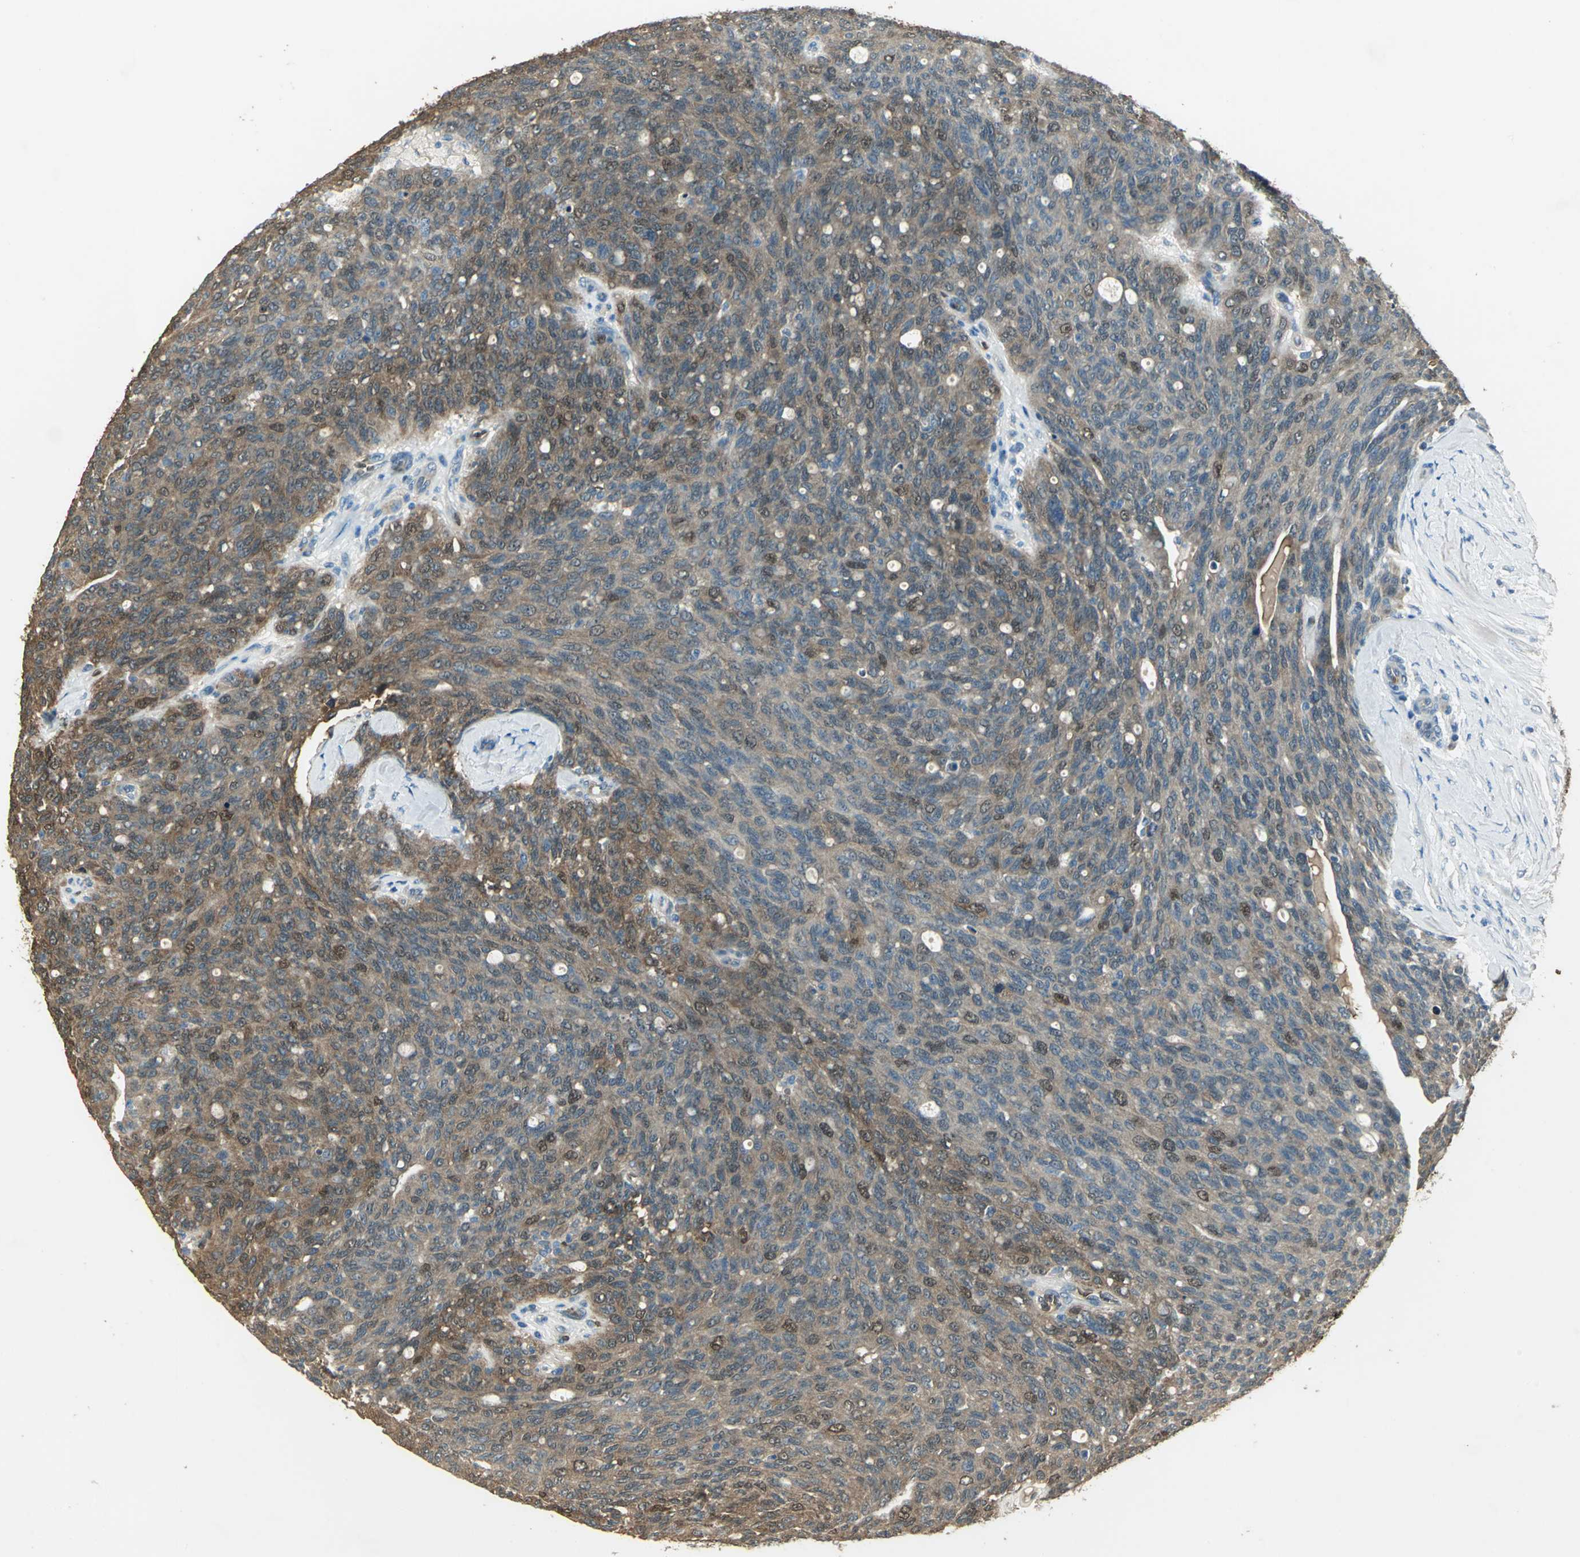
{"staining": {"intensity": "moderate", "quantity": ">75%", "location": "cytoplasmic/membranous,nuclear"}, "tissue": "ovarian cancer", "cell_type": "Tumor cells", "image_type": "cancer", "snomed": [{"axis": "morphology", "description": "Carcinoma, endometroid"}, {"axis": "topography", "description": "Ovary"}], "caption": "Tumor cells display medium levels of moderate cytoplasmic/membranous and nuclear expression in about >75% of cells in human ovarian cancer. (DAB IHC with brightfield microscopy, high magnification).", "gene": "DDAH1", "patient": {"sex": "female", "age": 60}}